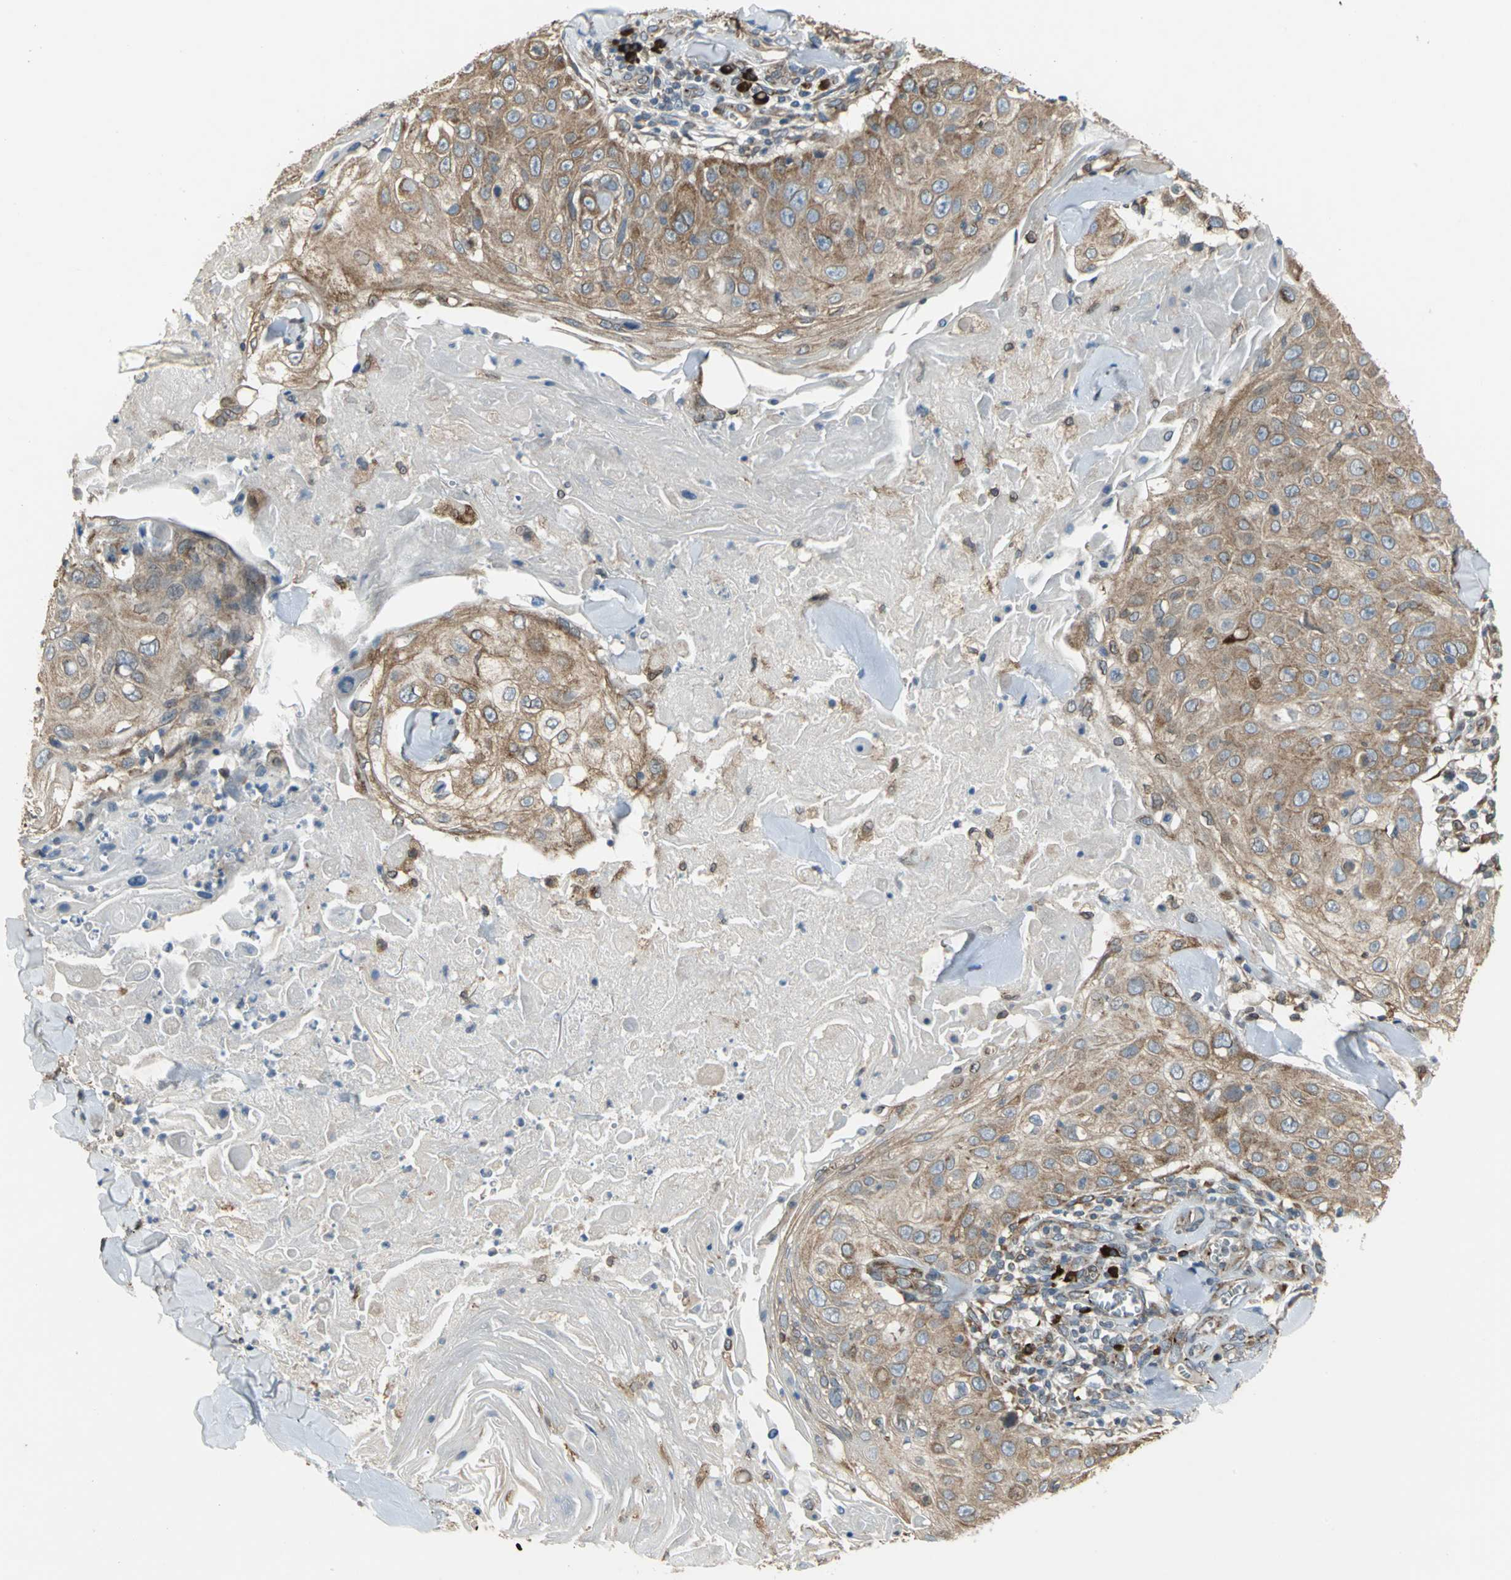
{"staining": {"intensity": "moderate", "quantity": "25%-75%", "location": "cytoplasmic/membranous"}, "tissue": "skin cancer", "cell_type": "Tumor cells", "image_type": "cancer", "snomed": [{"axis": "morphology", "description": "Squamous cell carcinoma, NOS"}, {"axis": "topography", "description": "Skin"}], "caption": "Tumor cells display medium levels of moderate cytoplasmic/membranous positivity in about 25%-75% of cells in skin cancer. (IHC, brightfield microscopy, high magnification).", "gene": "SYVN1", "patient": {"sex": "male", "age": 86}}